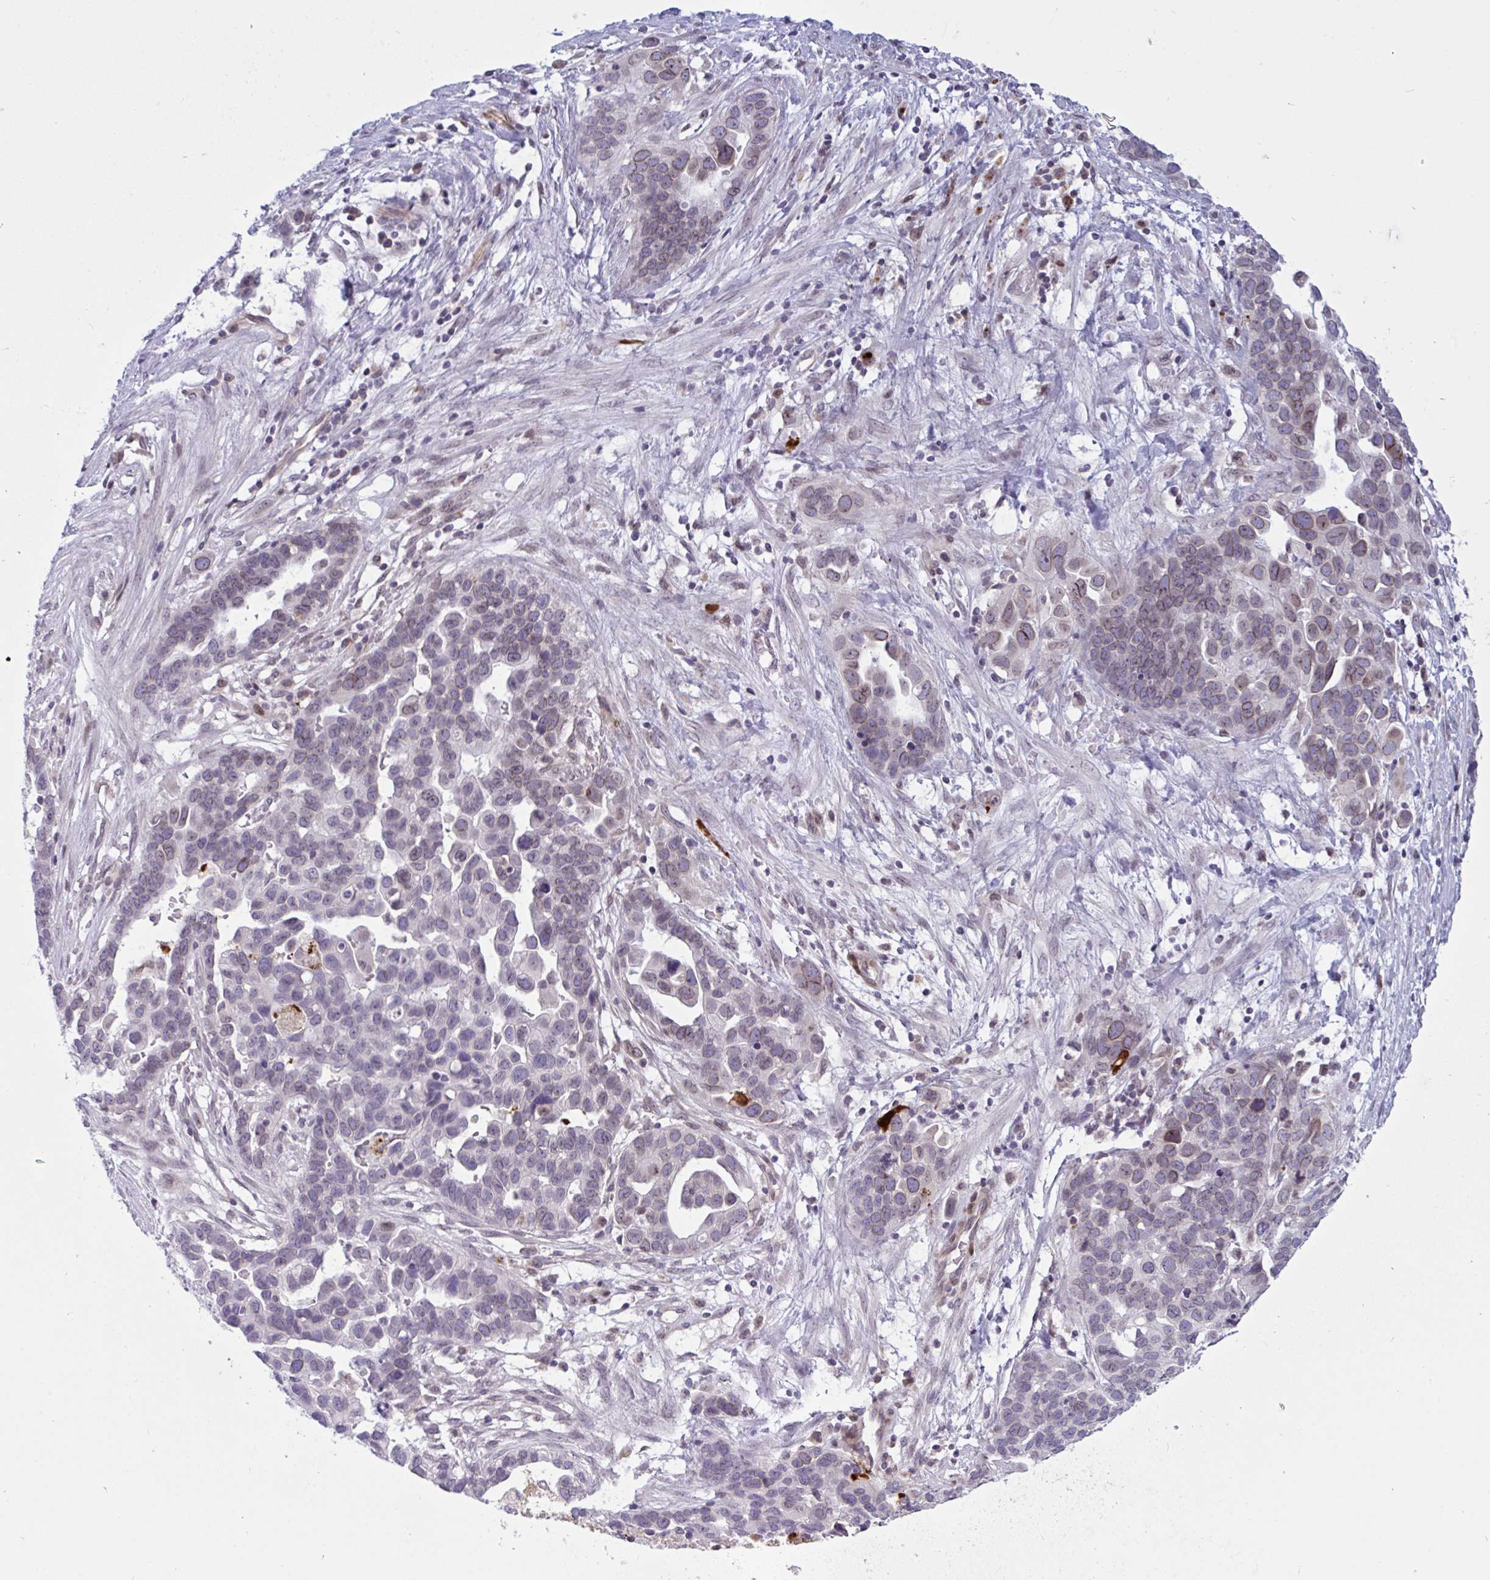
{"staining": {"intensity": "weak", "quantity": "25%-75%", "location": "cytoplasmic/membranous,nuclear"}, "tissue": "ovarian cancer", "cell_type": "Tumor cells", "image_type": "cancer", "snomed": [{"axis": "morphology", "description": "Cystadenocarcinoma, serous, NOS"}, {"axis": "topography", "description": "Ovary"}], "caption": "This histopathology image demonstrates immunohistochemistry staining of ovarian cancer (serous cystadenocarcinoma), with low weak cytoplasmic/membranous and nuclear staining in about 25%-75% of tumor cells.", "gene": "DOCK11", "patient": {"sex": "female", "age": 54}}